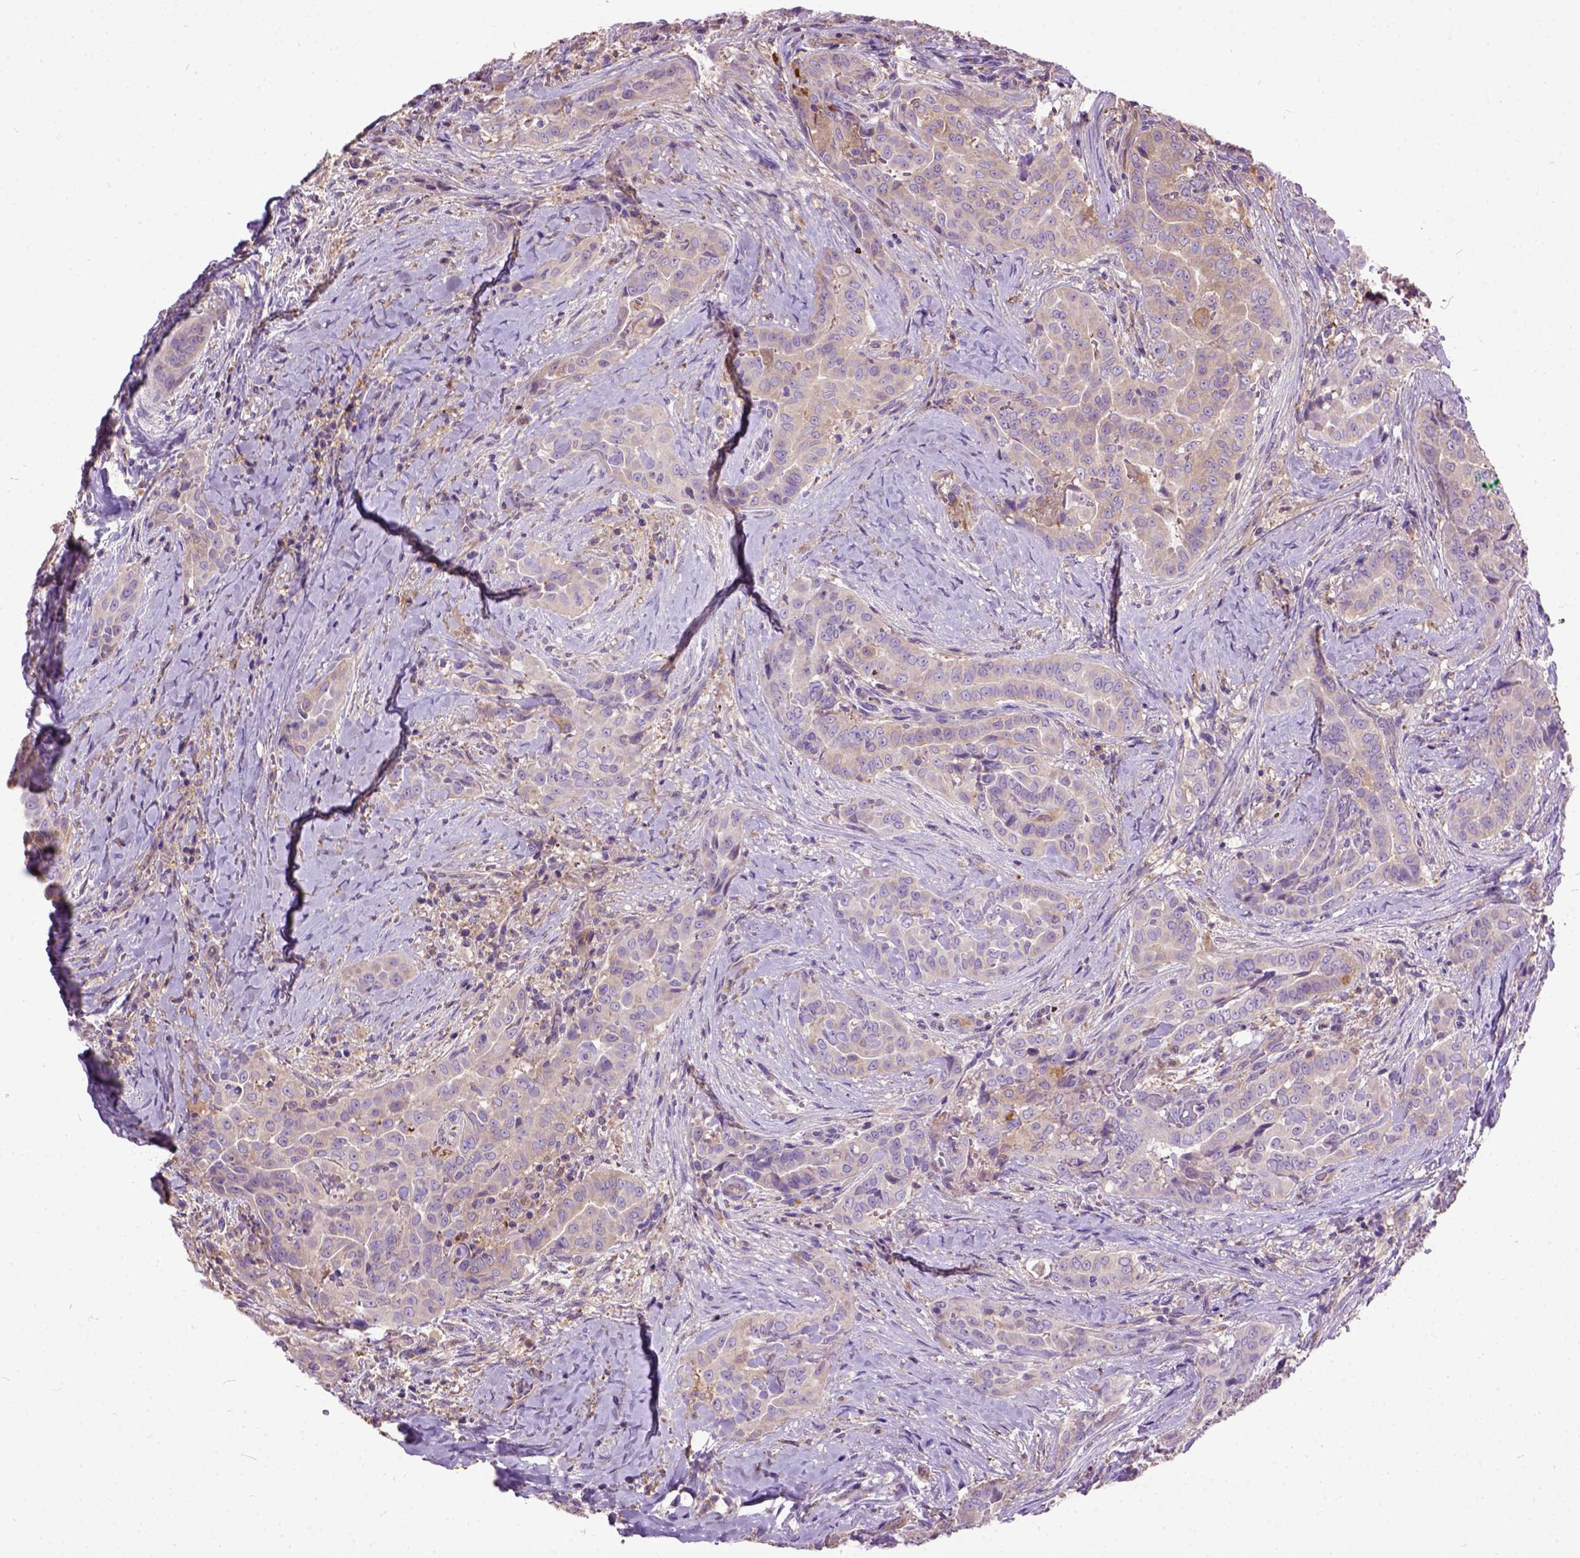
{"staining": {"intensity": "weak", "quantity": ">75%", "location": "cytoplasmic/membranous"}, "tissue": "thyroid cancer", "cell_type": "Tumor cells", "image_type": "cancer", "snomed": [{"axis": "morphology", "description": "Papillary adenocarcinoma, NOS"}, {"axis": "morphology", "description": "Papillary adenoma metastatic"}, {"axis": "topography", "description": "Thyroid gland"}], "caption": "DAB (3,3'-diaminobenzidine) immunohistochemical staining of human papillary adenocarcinoma (thyroid) exhibits weak cytoplasmic/membranous protein positivity in approximately >75% of tumor cells.", "gene": "SEMA4F", "patient": {"sex": "female", "age": 50}}